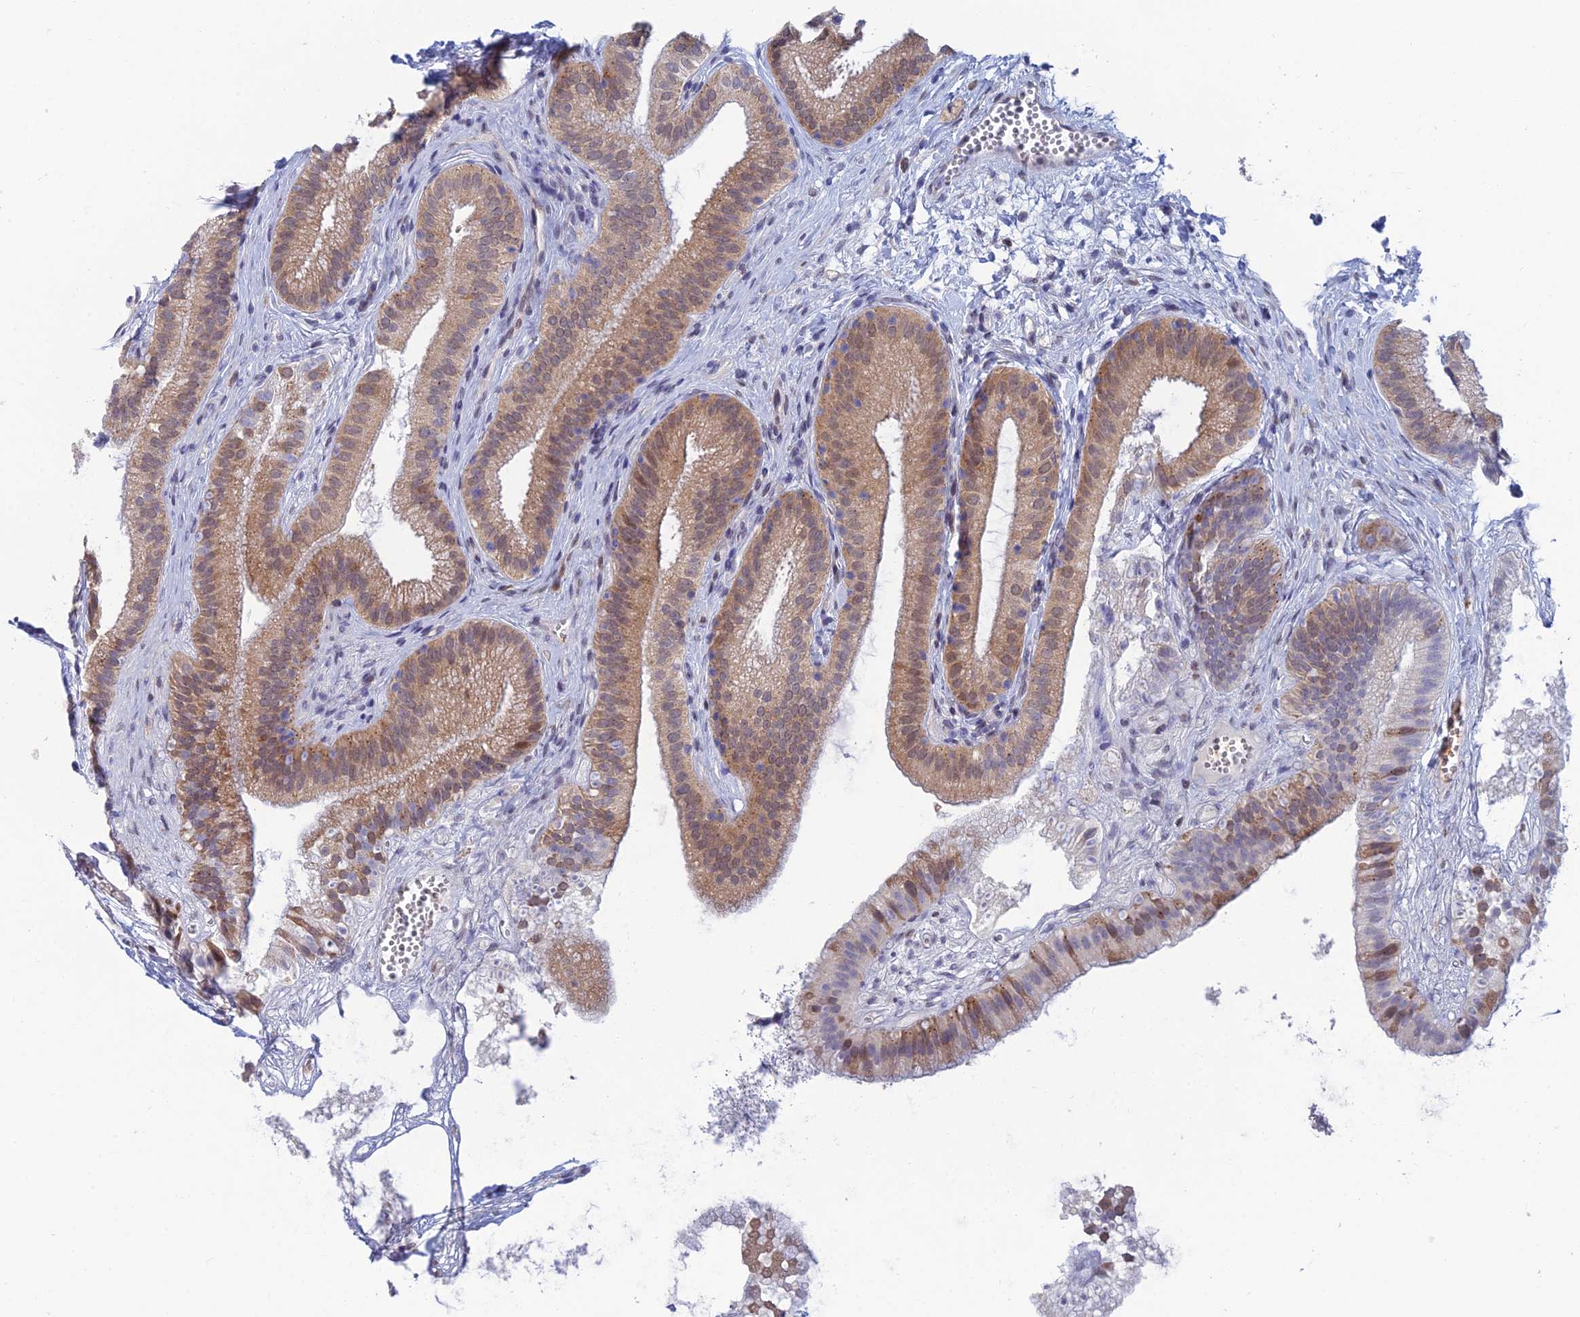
{"staining": {"intensity": "moderate", "quantity": ">75%", "location": "cytoplasmic/membranous"}, "tissue": "gallbladder", "cell_type": "Glandular cells", "image_type": "normal", "snomed": [{"axis": "morphology", "description": "Normal tissue, NOS"}, {"axis": "topography", "description": "Gallbladder"}], "caption": "A high-resolution histopathology image shows IHC staining of benign gallbladder, which shows moderate cytoplasmic/membranous positivity in approximately >75% of glandular cells.", "gene": "SRA1", "patient": {"sex": "female", "age": 54}}